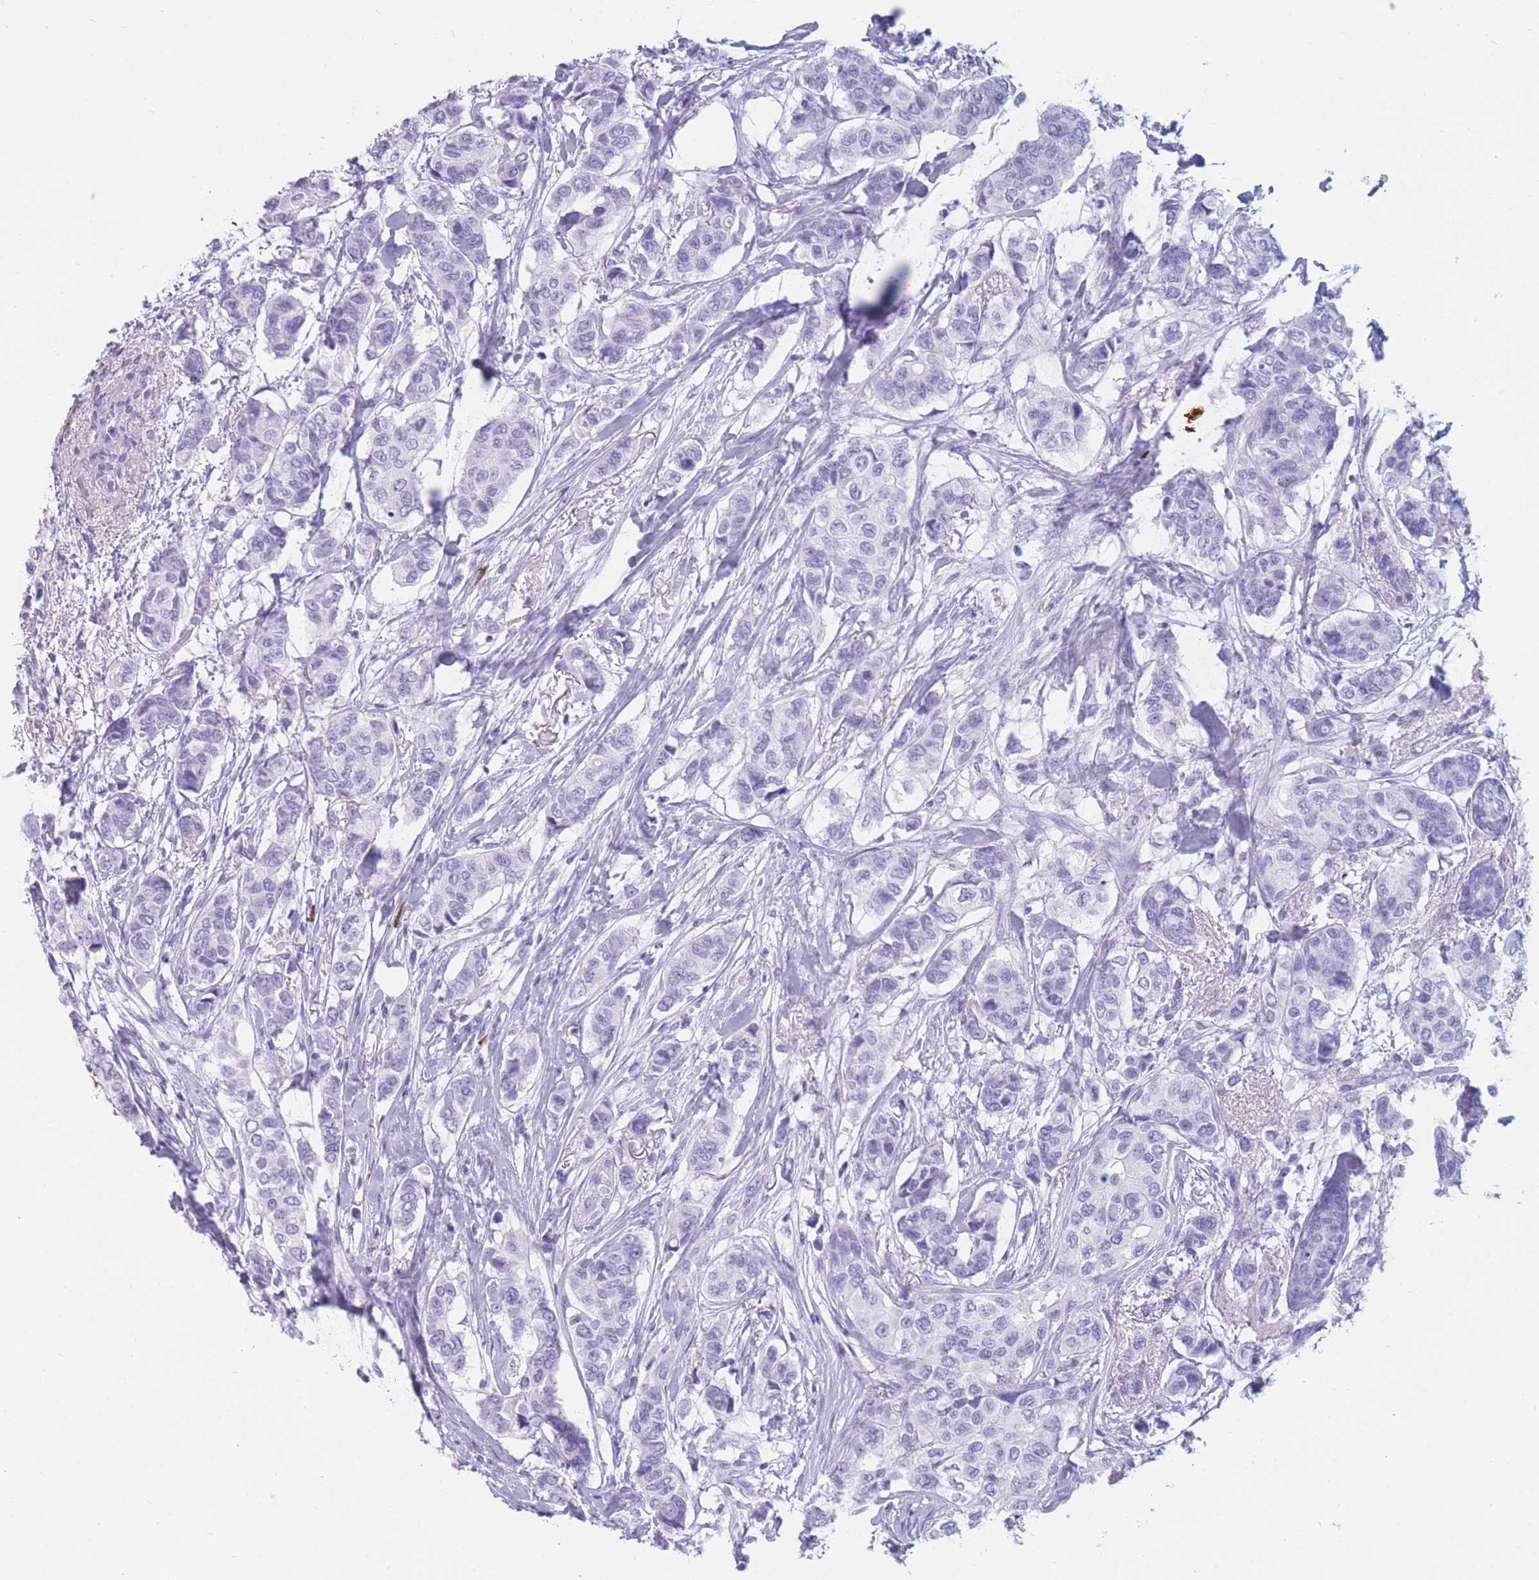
{"staining": {"intensity": "negative", "quantity": "none", "location": "none"}, "tissue": "breast cancer", "cell_type": "Tumor cells", "image_type": "cancer", "snomed": [{"axis": "morphology", "description": "Lobular carcinoma"}, {"axis": "topography", "description": "Breast"}], "caption": "An image of lobular carcinoma (breast) stained for a protein reveals no brown staining in tumor cells.", "gene": "TNFSF11", "patient": {"sex": "female", "age": 51}}